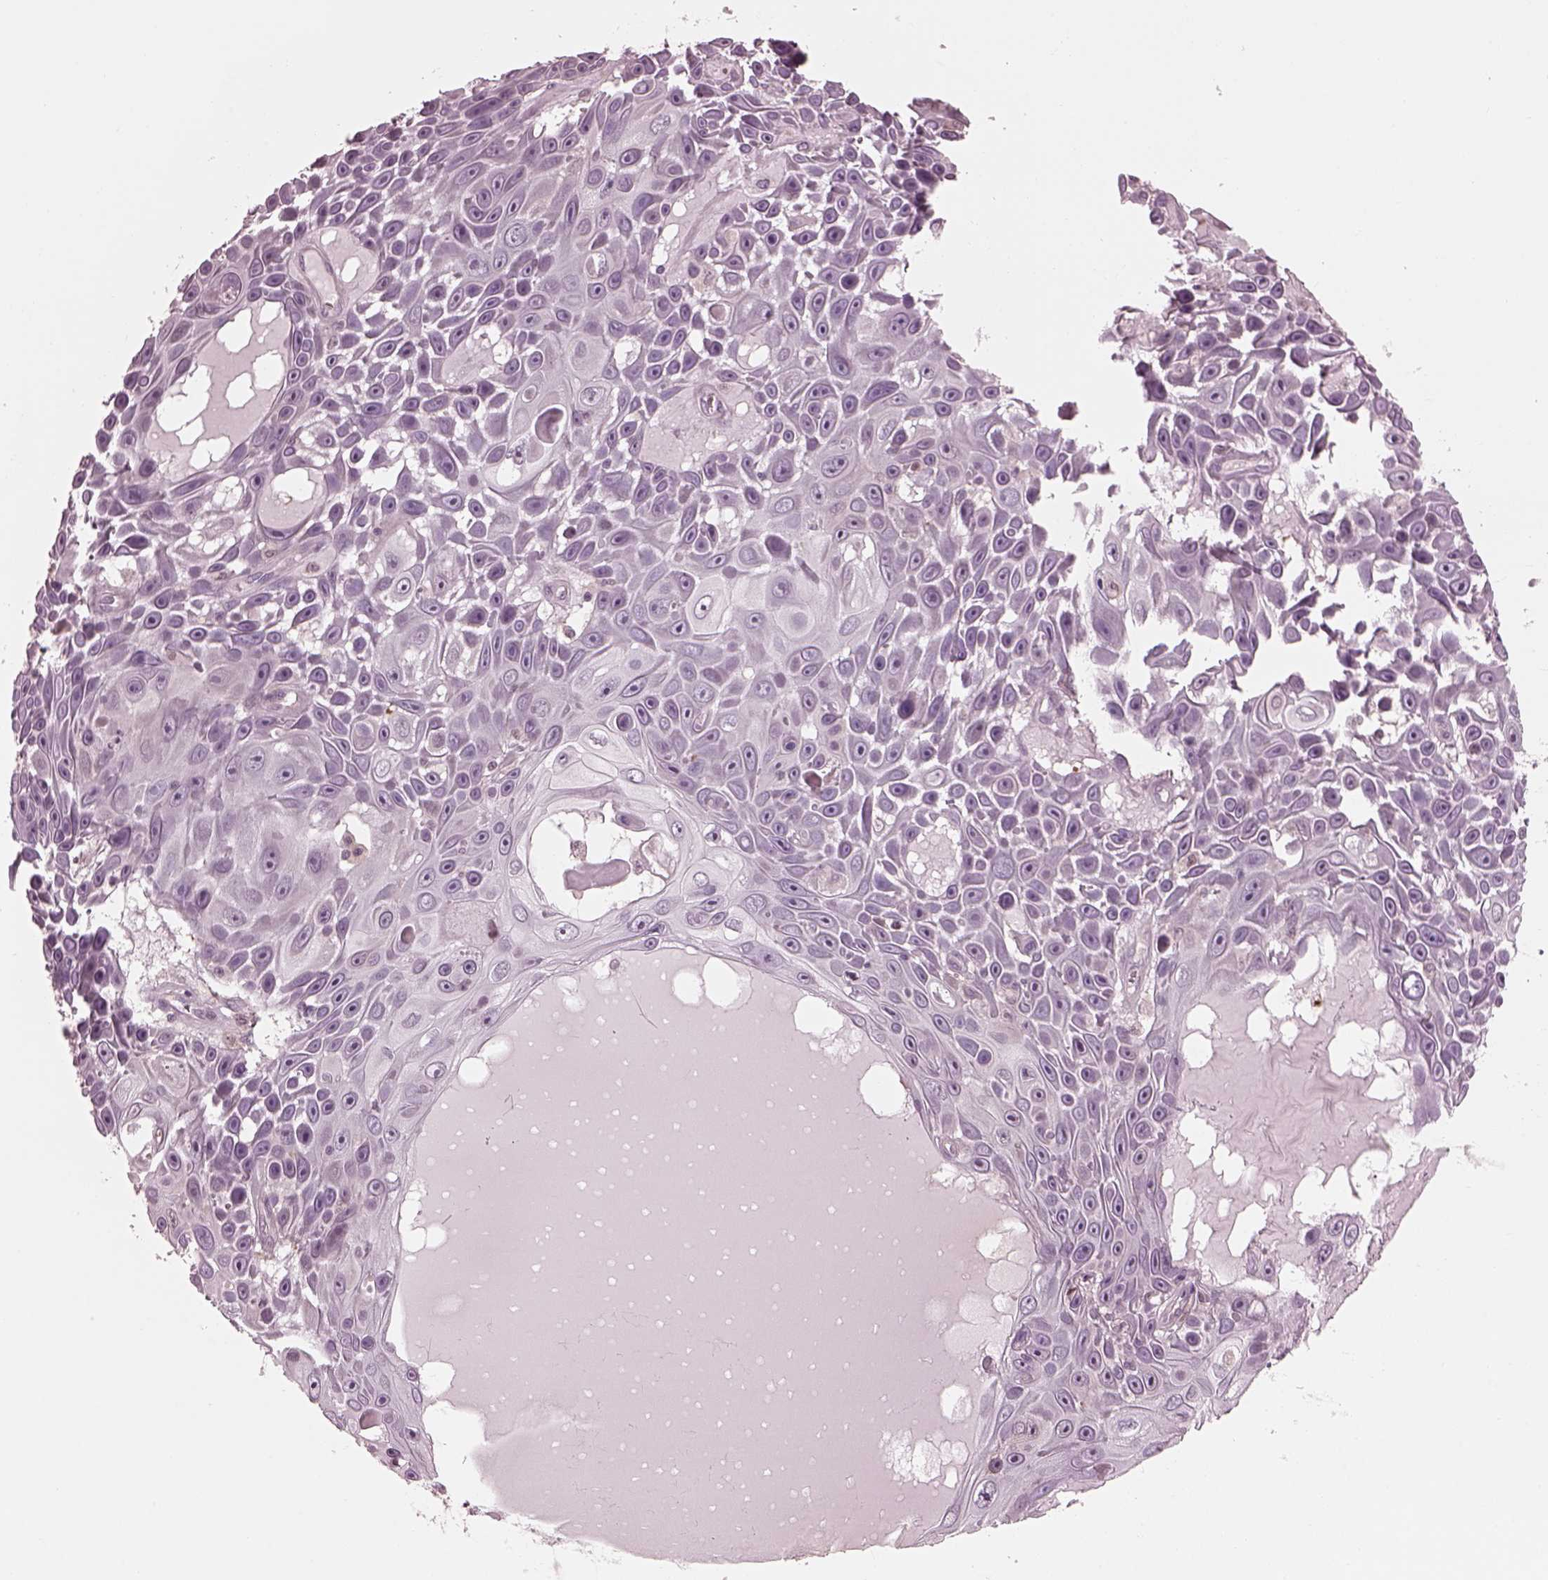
{"staining": {"intensity": "negative", "quantity": "none", "location": "none"}, "tissue": "skin cancer", "cell_type": "Tumor cells", "image_type": "cancer", "snomed": [{"axis": "morphology", "description": "Squamous cell carcinoma, NOS"}, {"axis": "topography", "description": "Skin"}], "caption": "Immunohistochemical staining of human skin cancer (squamous cell carcinoma) displays no significant positivity in tumor cells.", "gene": "BFSP1", "patient": {"sex": "male", "age": 82}}